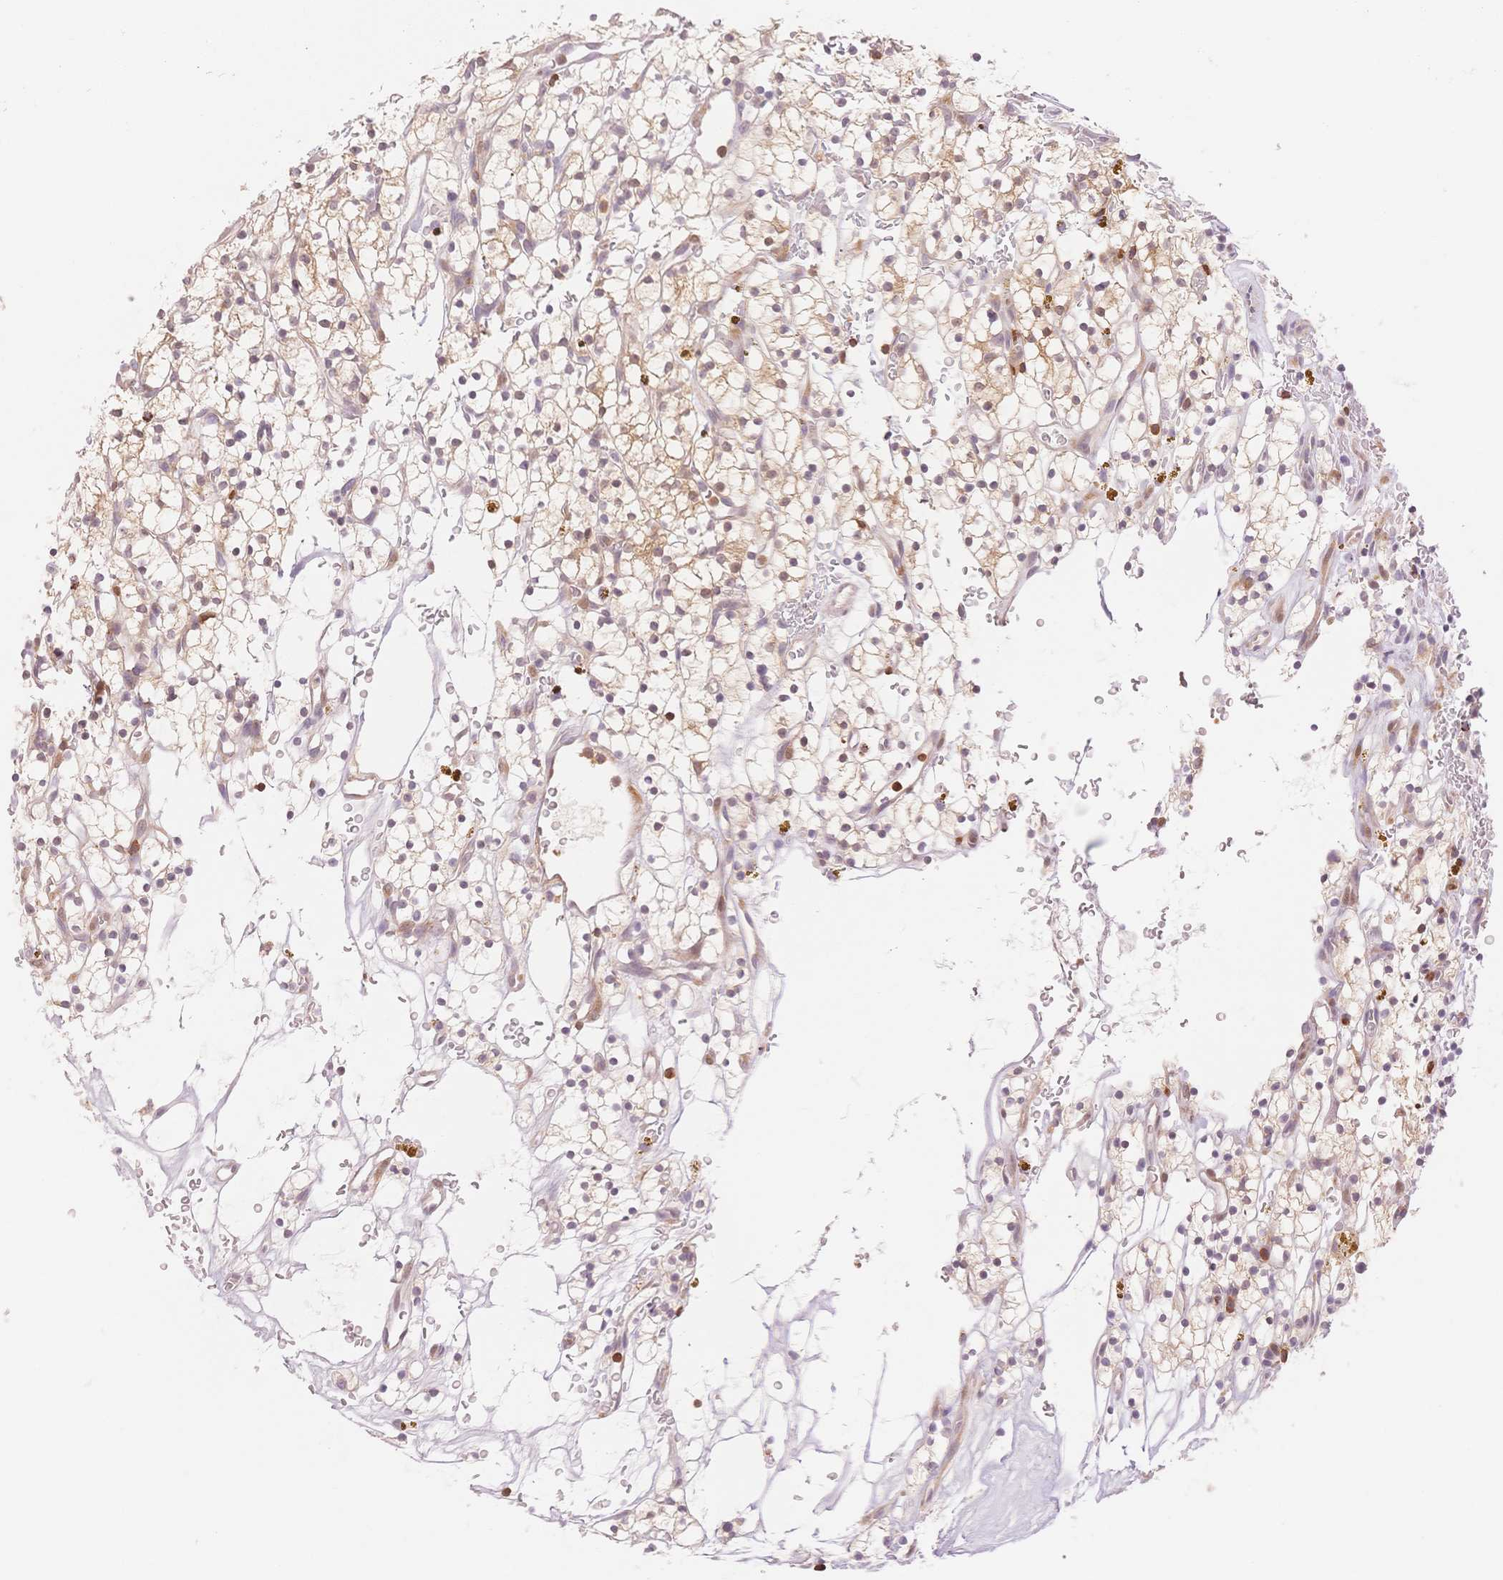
{"staining": {"intensity": "weak", "quantity": "25%-75%", "location": "cytoplasmic/membranous"}, "tissue": "renal cancer", "cell_type": "Tumor cells", "image_type": "cancer", "snomed": [{"axis": "morphology", "description": "Adenocarcinoma, NOS"}, {"axis": "topography", "description": "Kidney"}], "caption": "Human renal adenocarcinoma stained with a protein marker exhibits weak staining in tumor cells.", "gene": "STK39", "patient": {"sex": "female", "age": 64}}